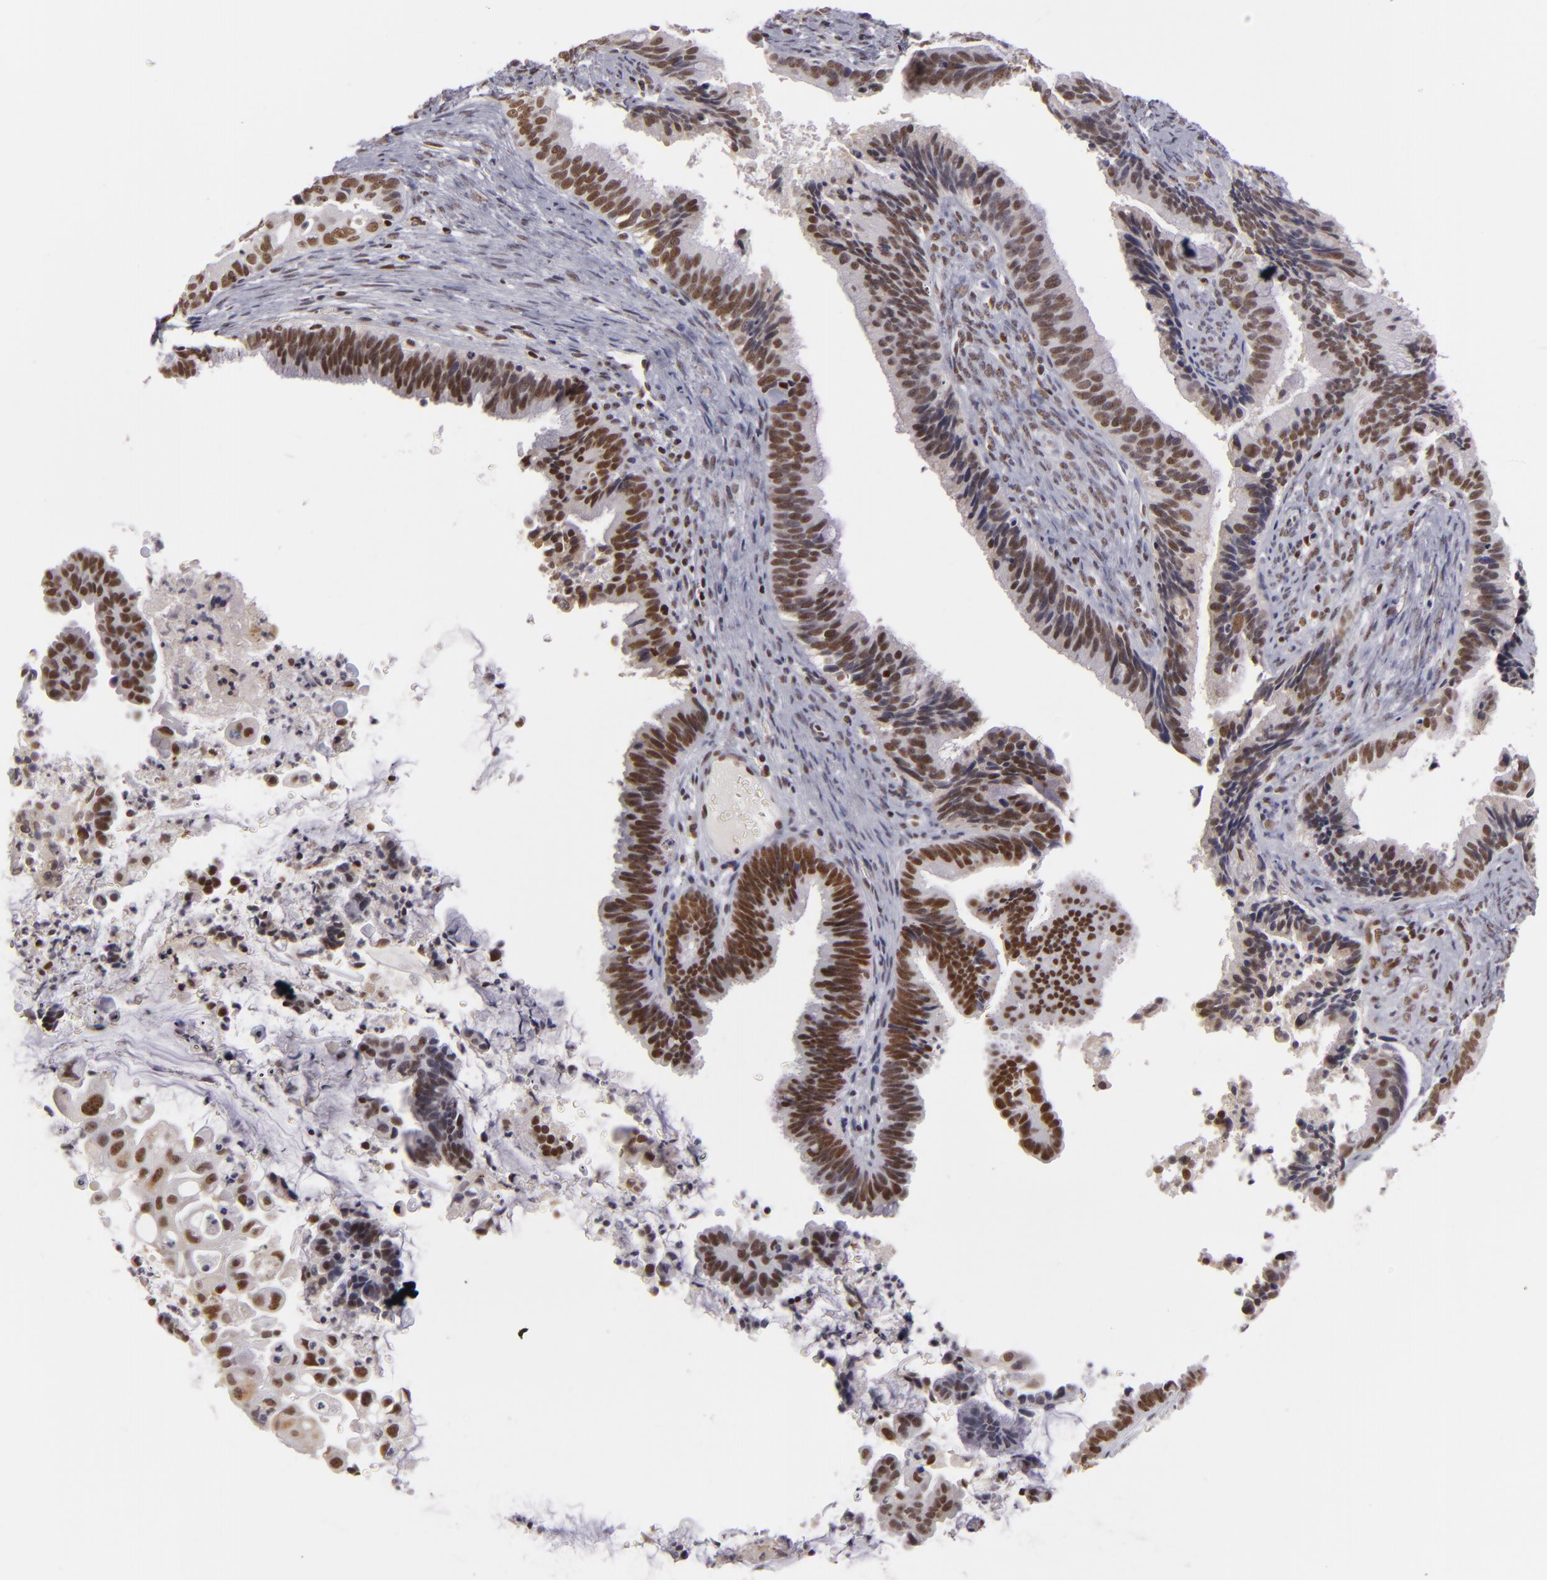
{"staining": {"intensity": "moderate", "quantity": ">75%", "location": "nuclear"}, "tissue": "cervical cancer", "cell_type": "Tumor cells", "image_type": "cancer", "snomed": [{"axis": "morphology", "description": "Adenocarcinoma, NOS"}, {"axis": "topography", "description": "Cervix"}], "caption": "Immunohistochemistry (IHC) staining of cervical adenocarcinoma, which exhibits medium levels of moderate nuclear expression in about >75% of tumor cells indicating moderate nuclear protein positivity. The staining was performed using DAB (brown) for protein detection and nuclei were counterstained in hematoxylin (blue).", "gene": "DAXX", "patient": {"sex": "female", "age": 47}}